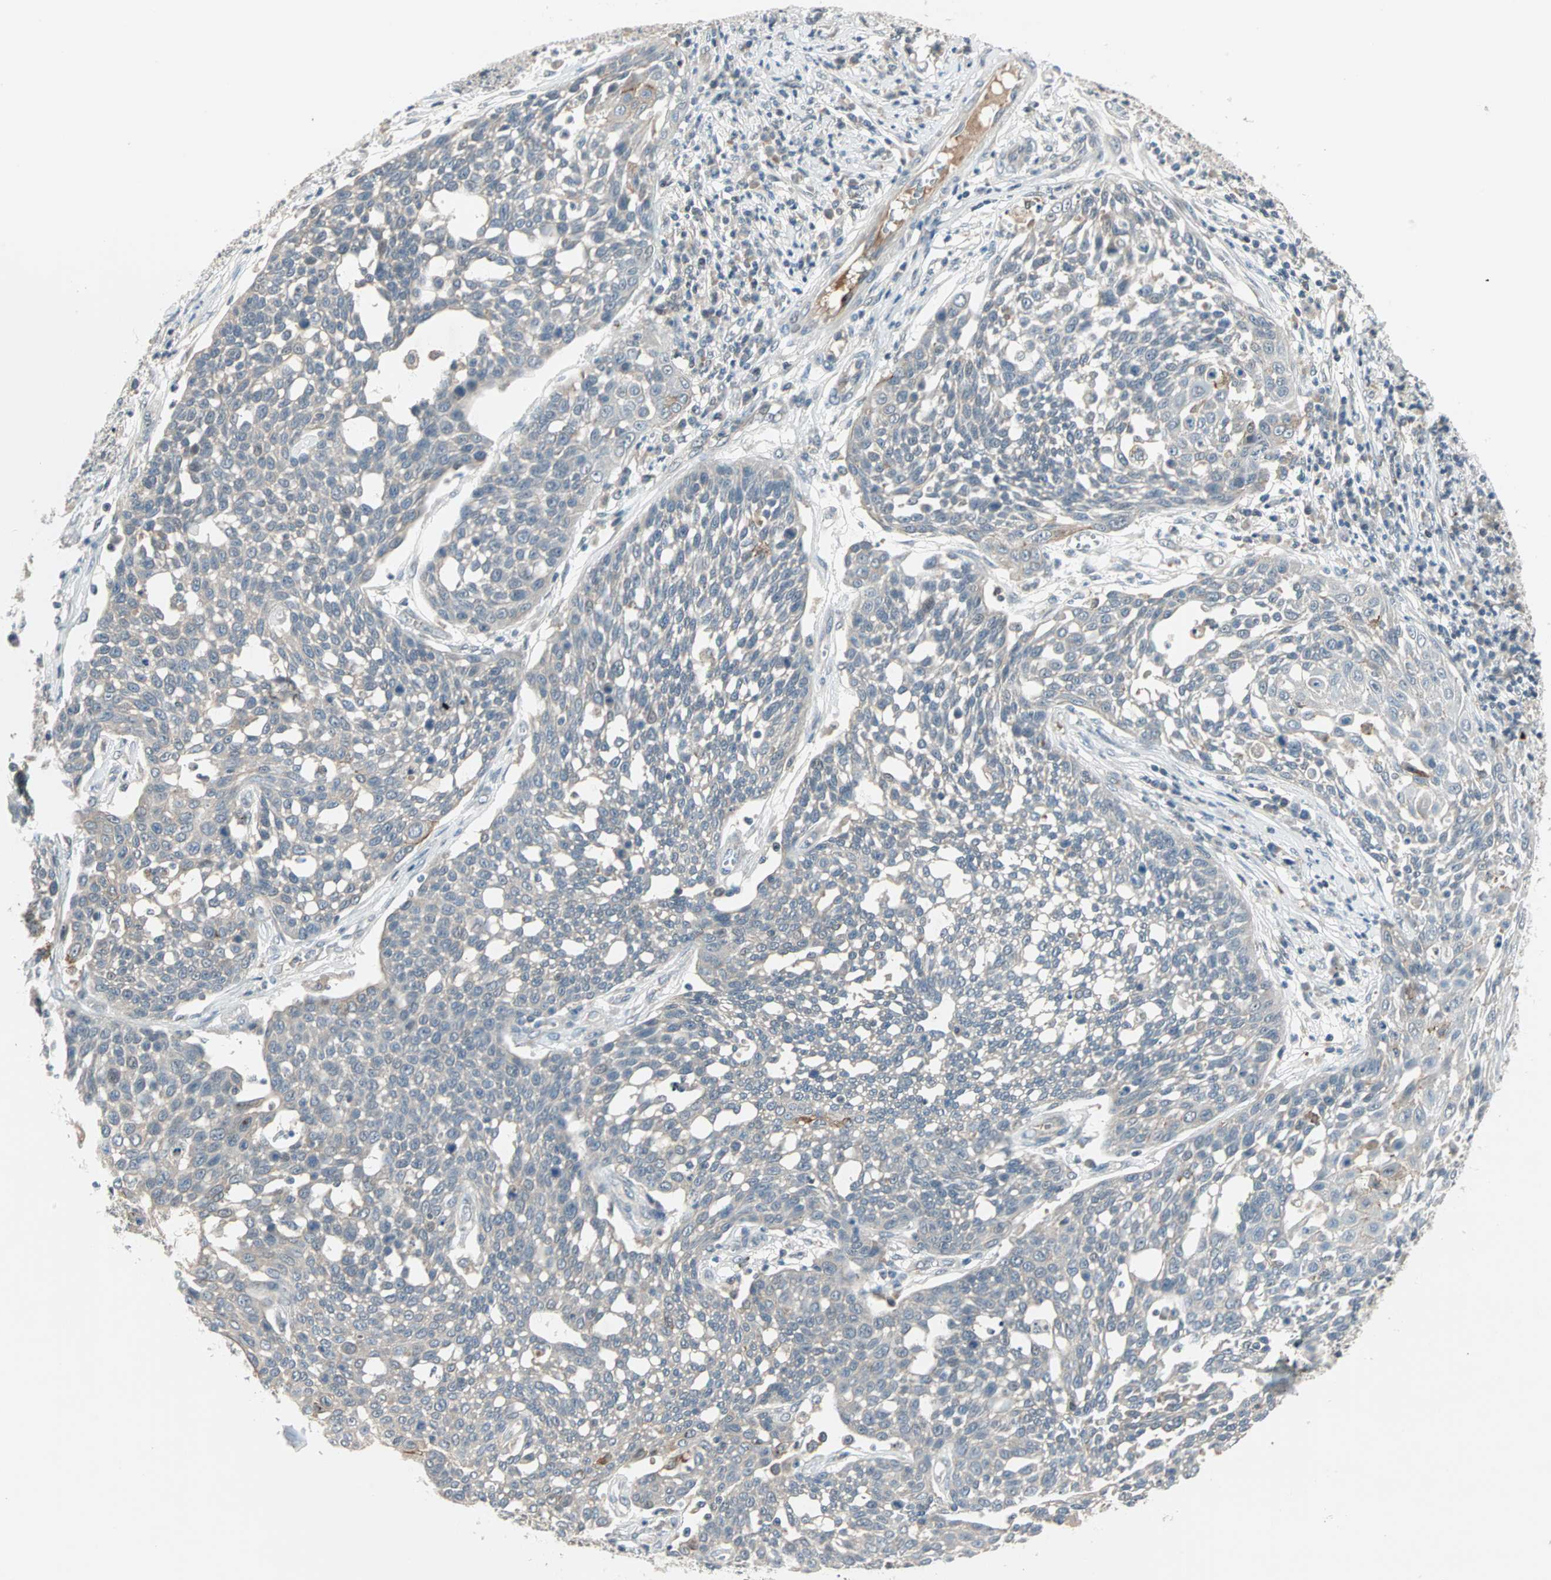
{"staining": {"intensity": "weak", "quantity": "25%-75%", "location": "cytoplasmic/membranous"}, "tissue": "cervical cancer", "cell_type": "Tumor cells", "image_type": "cancer", "snomed": [{"axis": "morphology", "description": "Squamous cell carcinoma, NOS"}, {"axis": "topography", "description": "Cervix"}], "caption": "Cervical cancer stained for a protein (brown) demonstrates weak cytoplasmic/membranous positive staining in about 25%-75% of tumor cells.", "gene": "PROS1", "patient": {"sex": "female", "age": 34}}